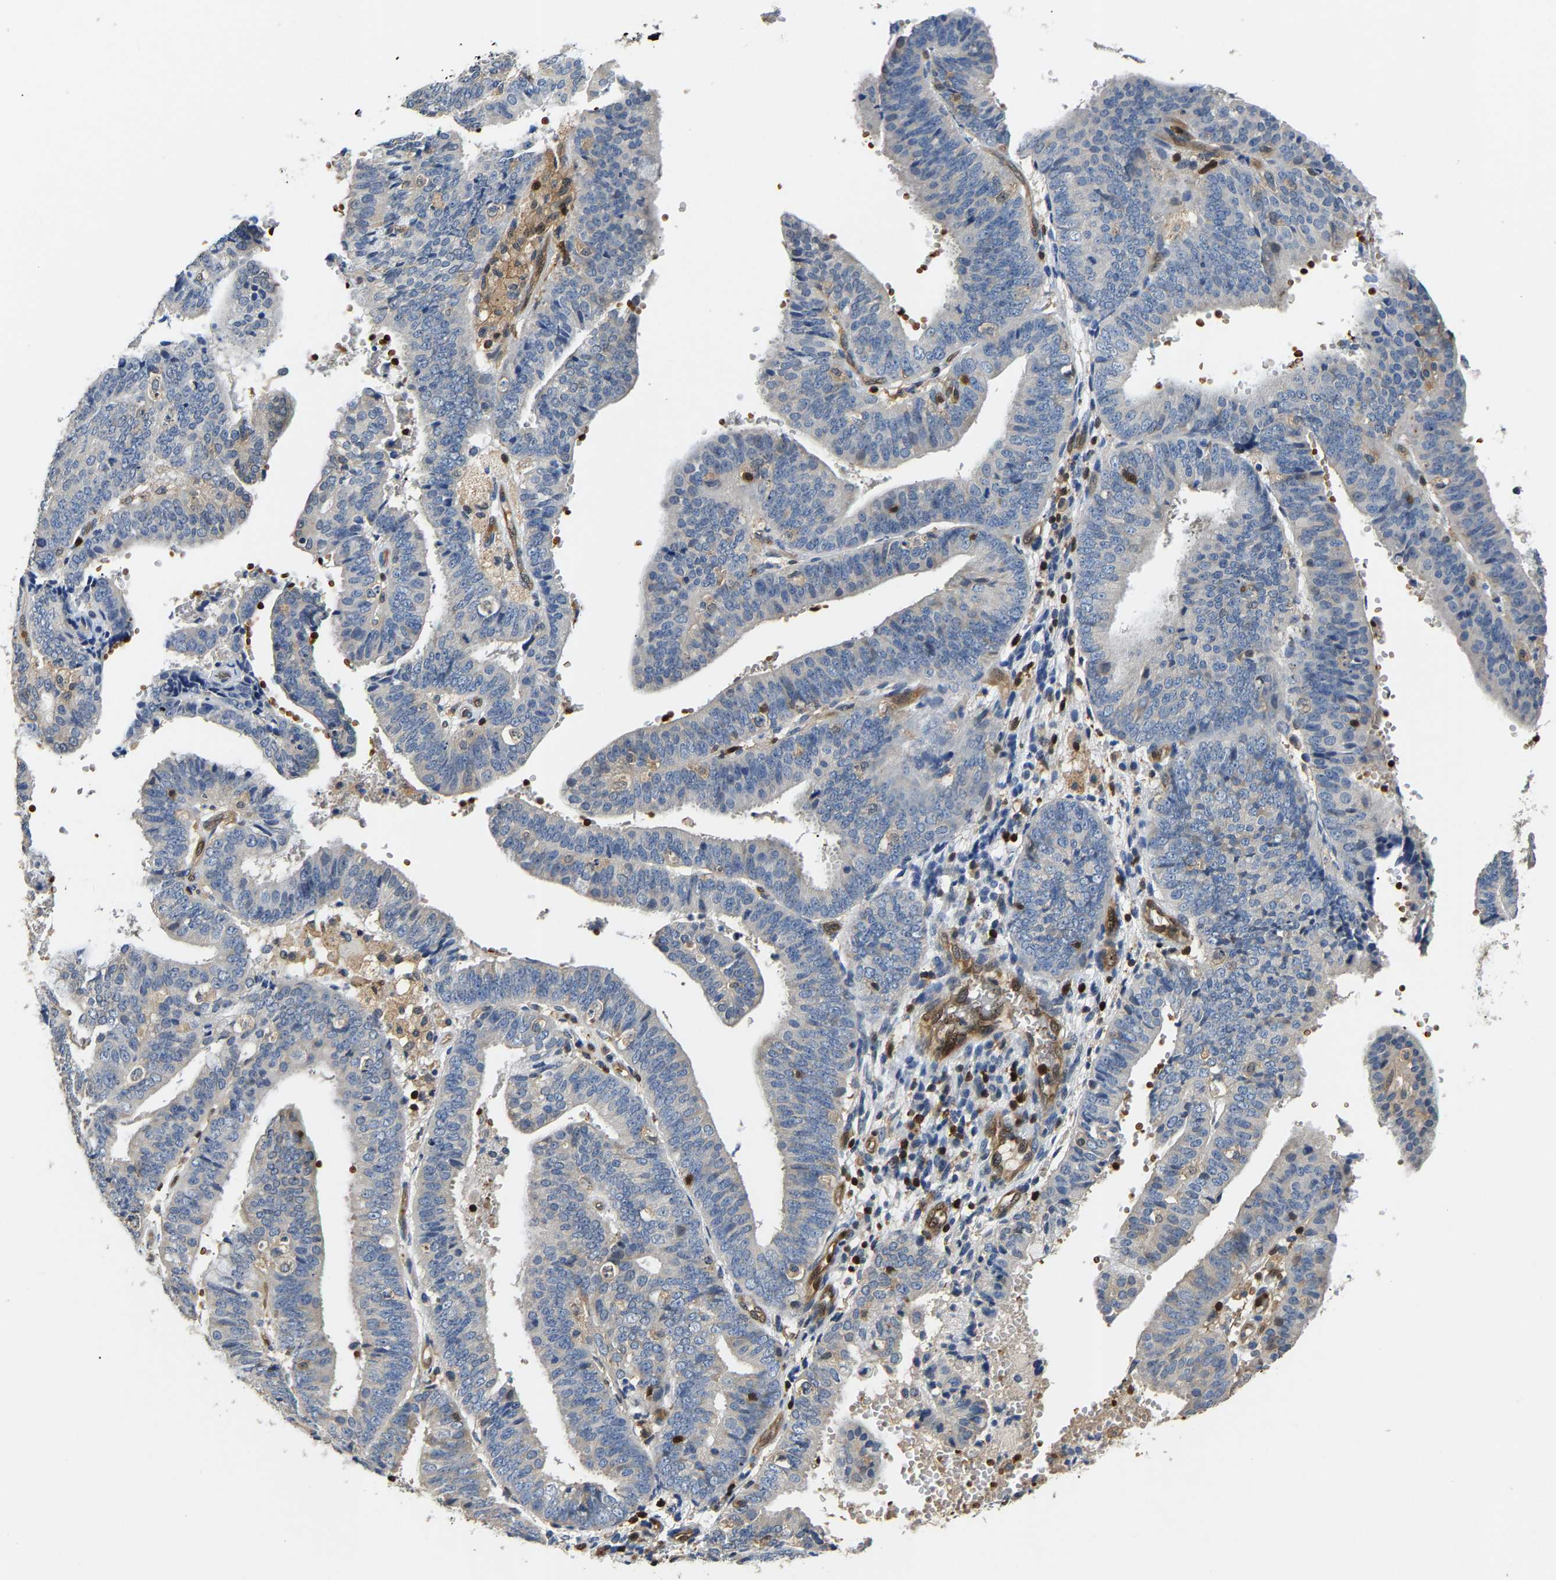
{"staining": {"intensity": "negative", "quantity": "none", "location": "none"}, "tissue": "endometrial cancer", "cell_type": "Tumor cells", "image_type": "cancer", "snomed": [{"axis": "morphology", "description": "Adenocarcinoma, NOS"}, {"axis": "topography", "description": "Endometrium"}], "caption": "A histopathology image of endometrial adenocarcinoma stained for a protein shows no brown staining in tumor cells. (IHC, brightfield microscopy, high magnification).", "gene": "GIMAP7", "patient": {"sex": "female", "age": 63}}